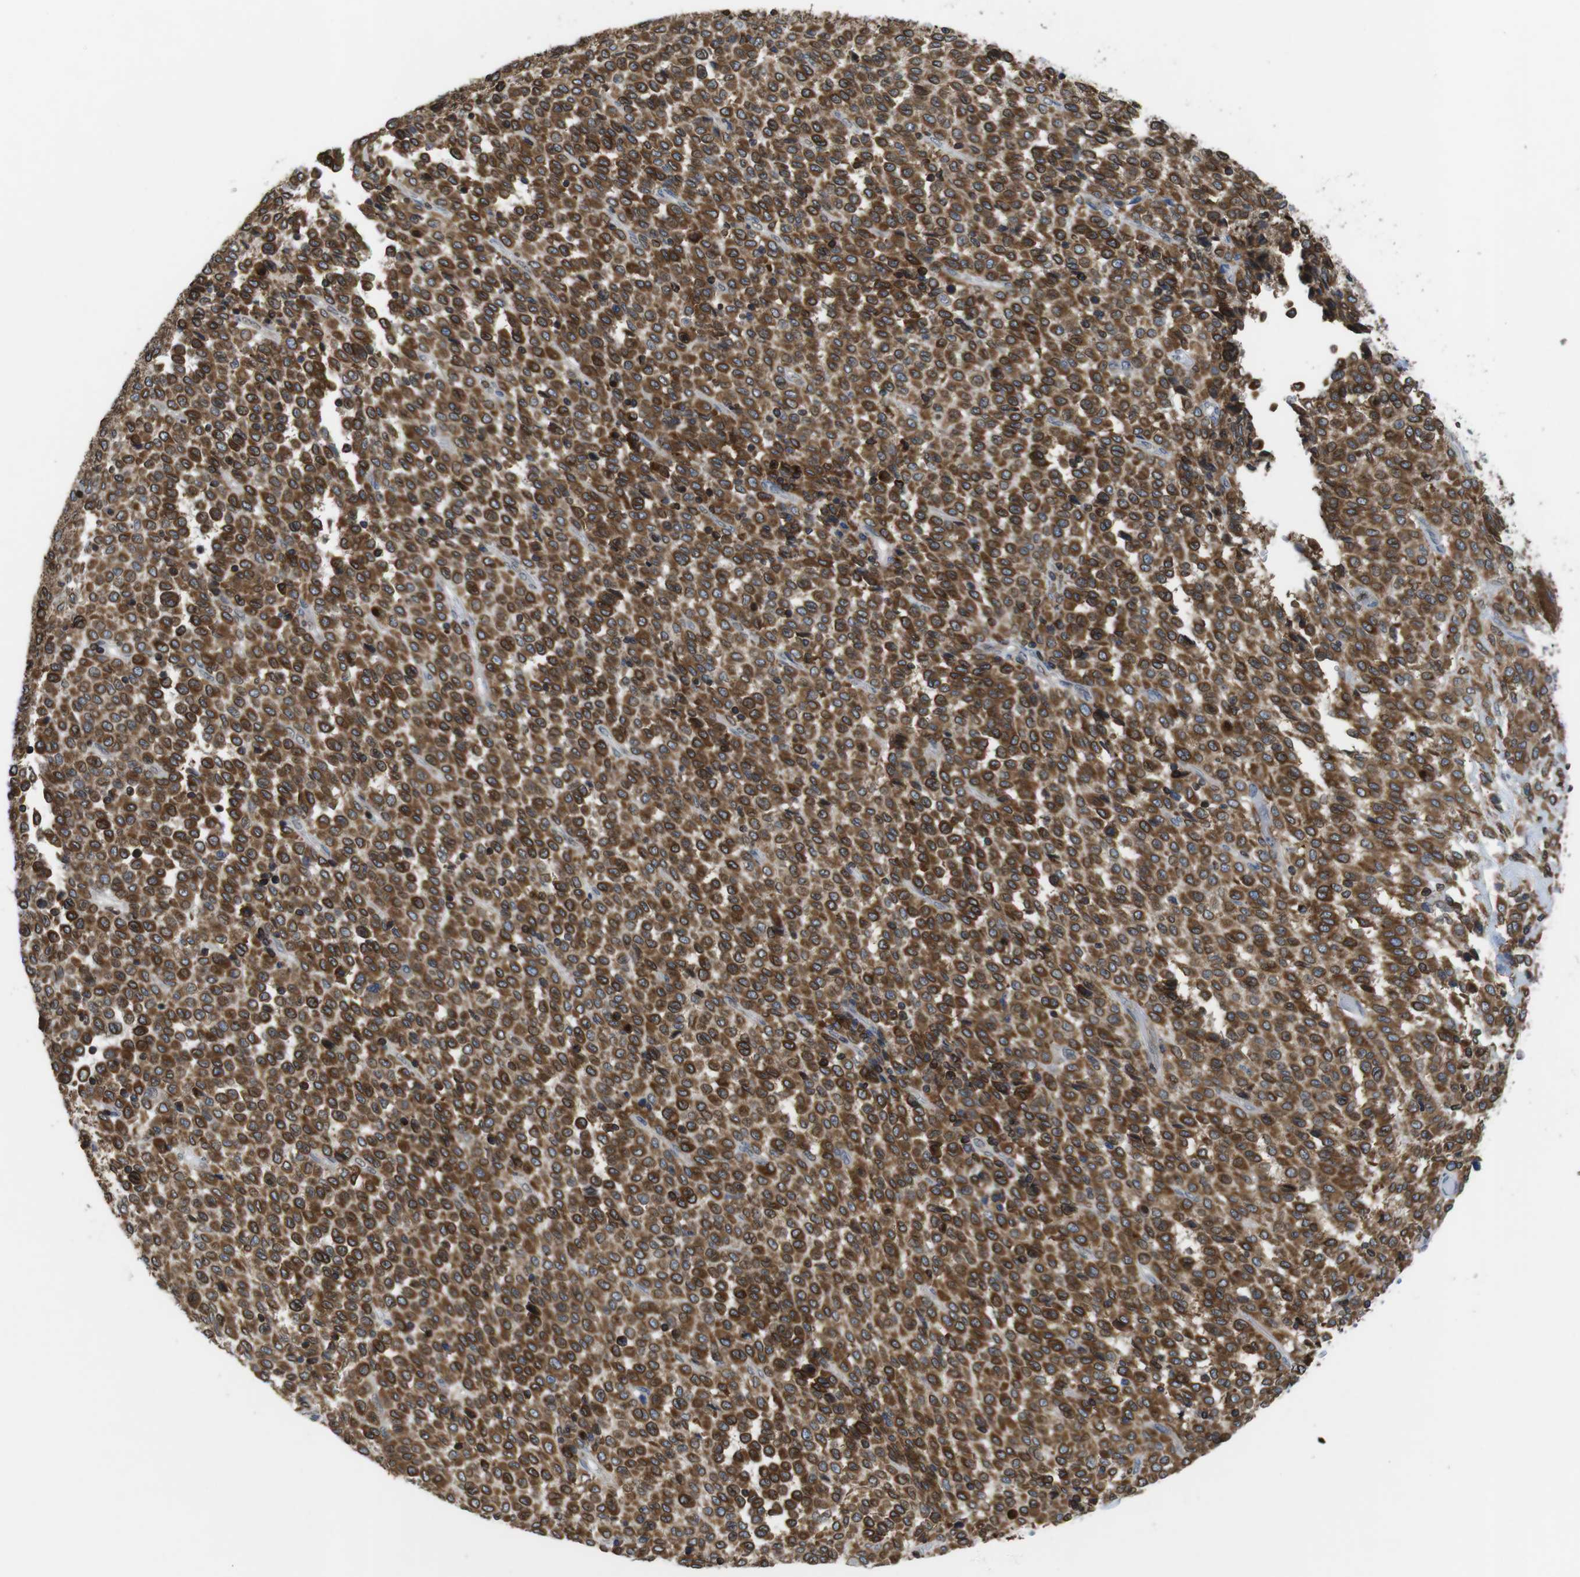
{"staining": {"intensity": "strong", "quantity": ">75%", "location": "cytoplasmic/membranous"}, "tissue": "melanoma", "cell_type": "Tumor cells", "image_type": "cancer", "snomed": [{"axis": "morphology", "description": "Malignant melanoma, Metastatic site"}, {"axis": "topography", "description": "Pancreas"}], "caption": "A micrograph of human malignant melanoma (metastatic site) stained for a protein shows strong cytoplasmic/membranous brown staining in tumor cells.", "gene": "ARL6IP5", "patient": {"sex": "female", "age": 30}}